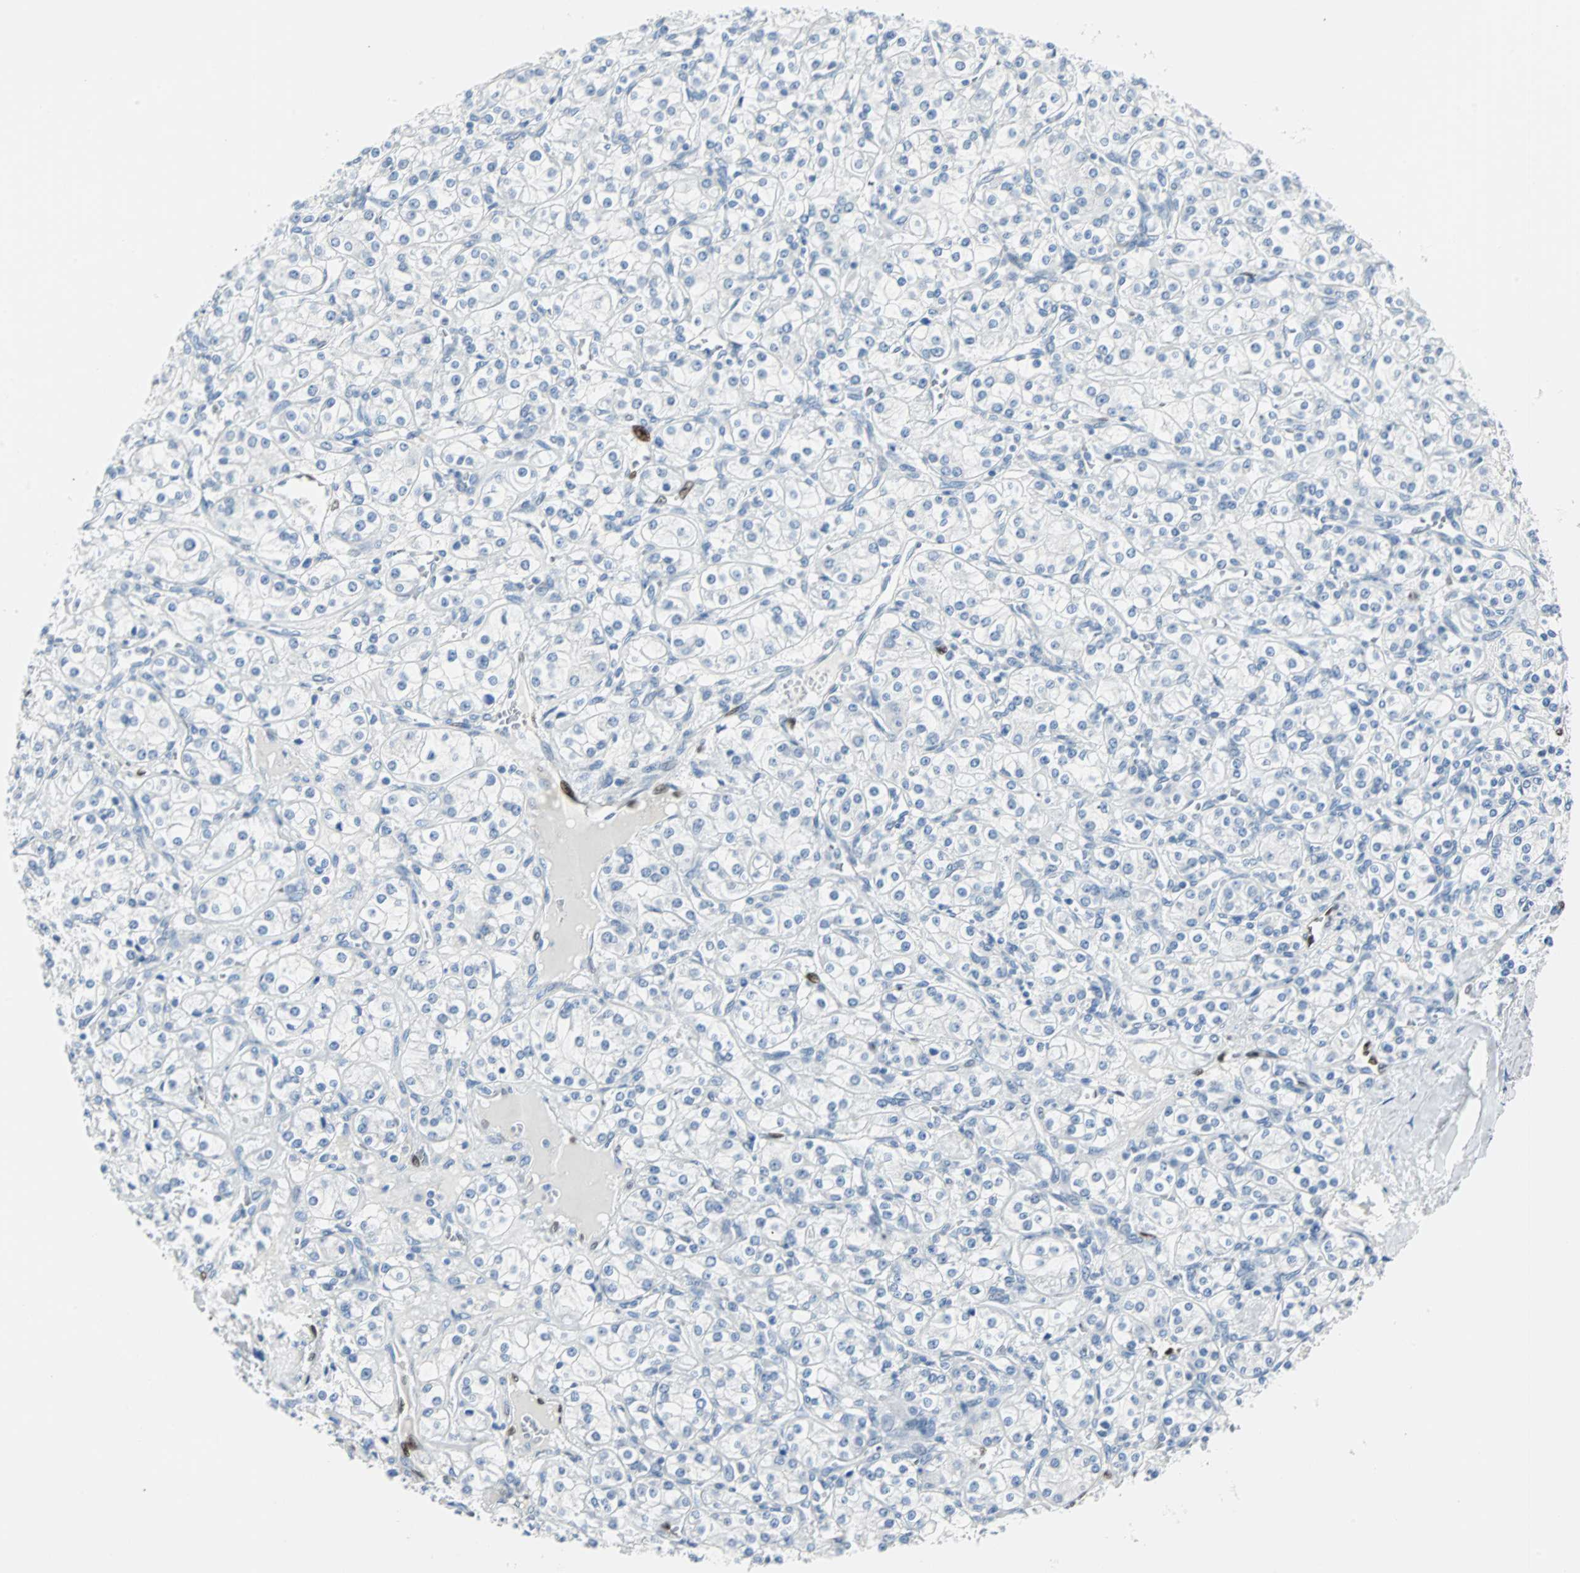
{"staining": {"intensity": "negative", "quantity": "none", "location": "none"}, "tissue": "renal cancer", "cell_type": "Tumor cells", "image_type": "cancer", "snomed": [{"axis": "morphology", "description": "Adenocarcinoma, NOS"}, {"axis": "topography", "description": "Kidney"}], "caption": "DAB immunohistochemical staining of human adenocarcinoma (renal) demonstrates no significant staining in tumor cells.", "gene": "IL33", "patient": {"sex": "male", "age": 77}}